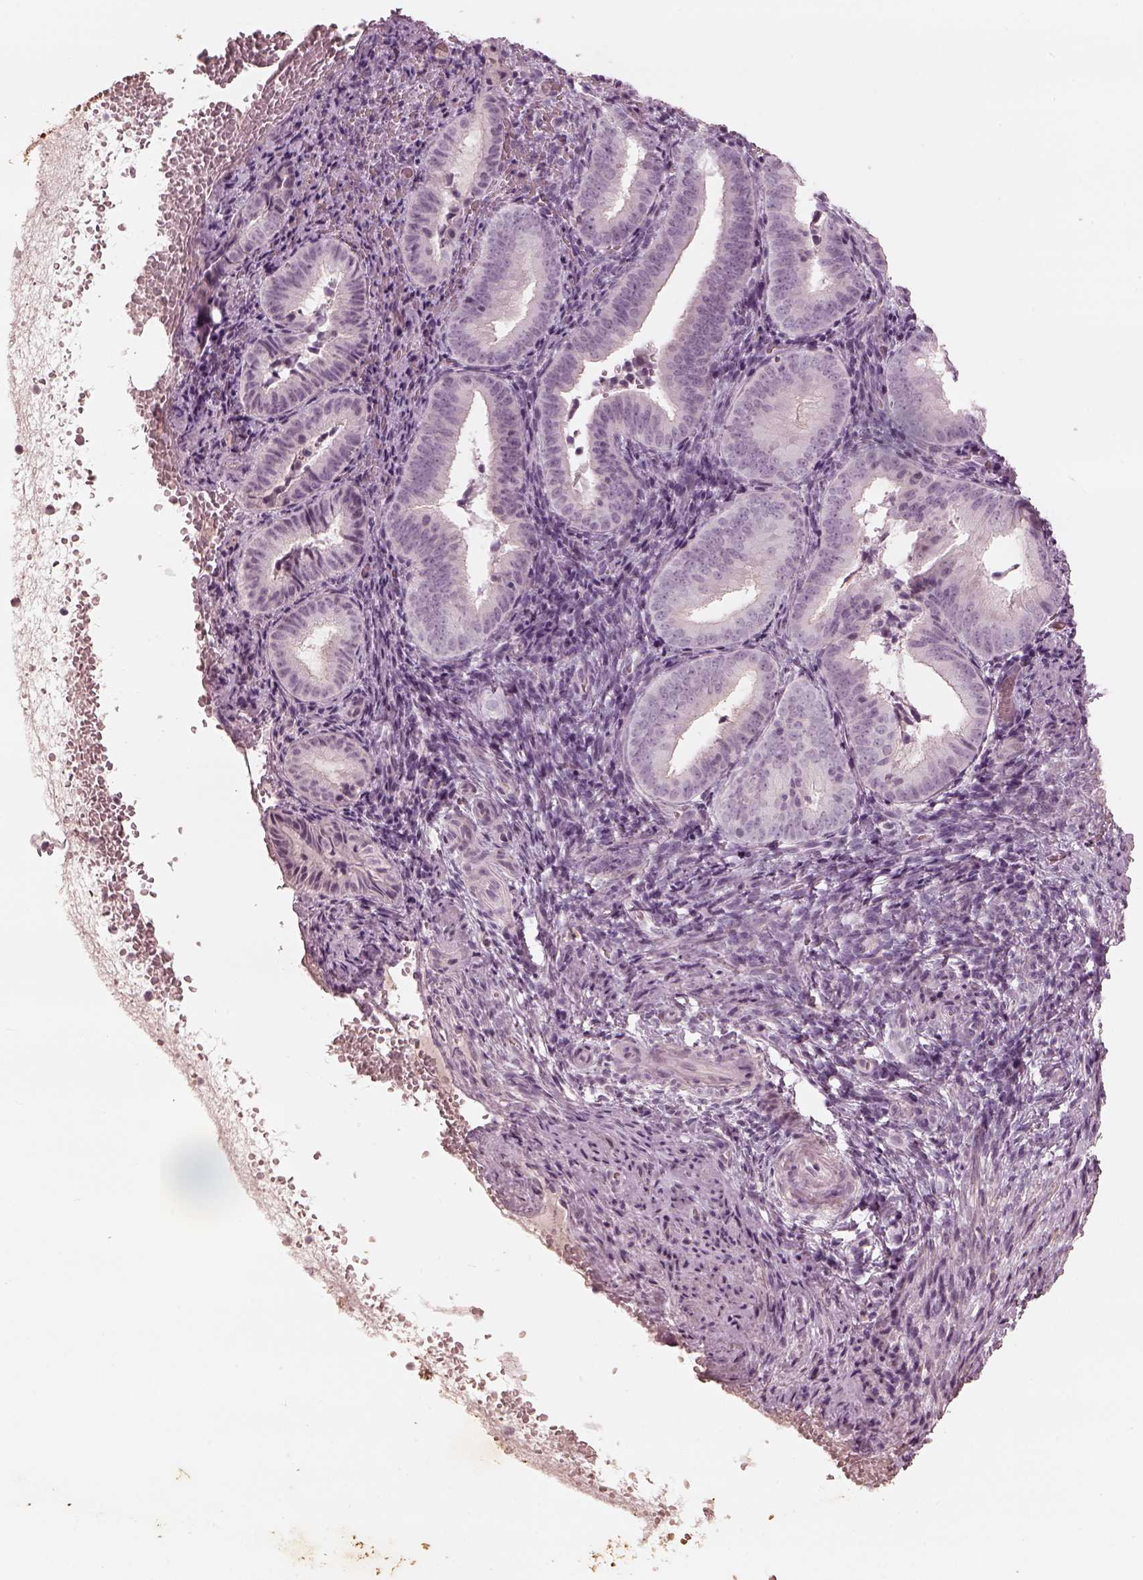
{"staining": {"intensity": "negative", "quantity": "none", "location": "none"}, "tissue": "endometrium", "cell_type": "Cells in endometrial stroma", "image_type": "normal", "snomed": [{"axis": "morphology", "description": "Normal tissue, NOS"}, {"axis": "topography", "description": "Endometrium"}], "caption": "Cells in endometrial stroma show no significant protein positivity in normal endometrium.", "gene": "ADRB3", "patient": {"sex": "female", "age": 42}}